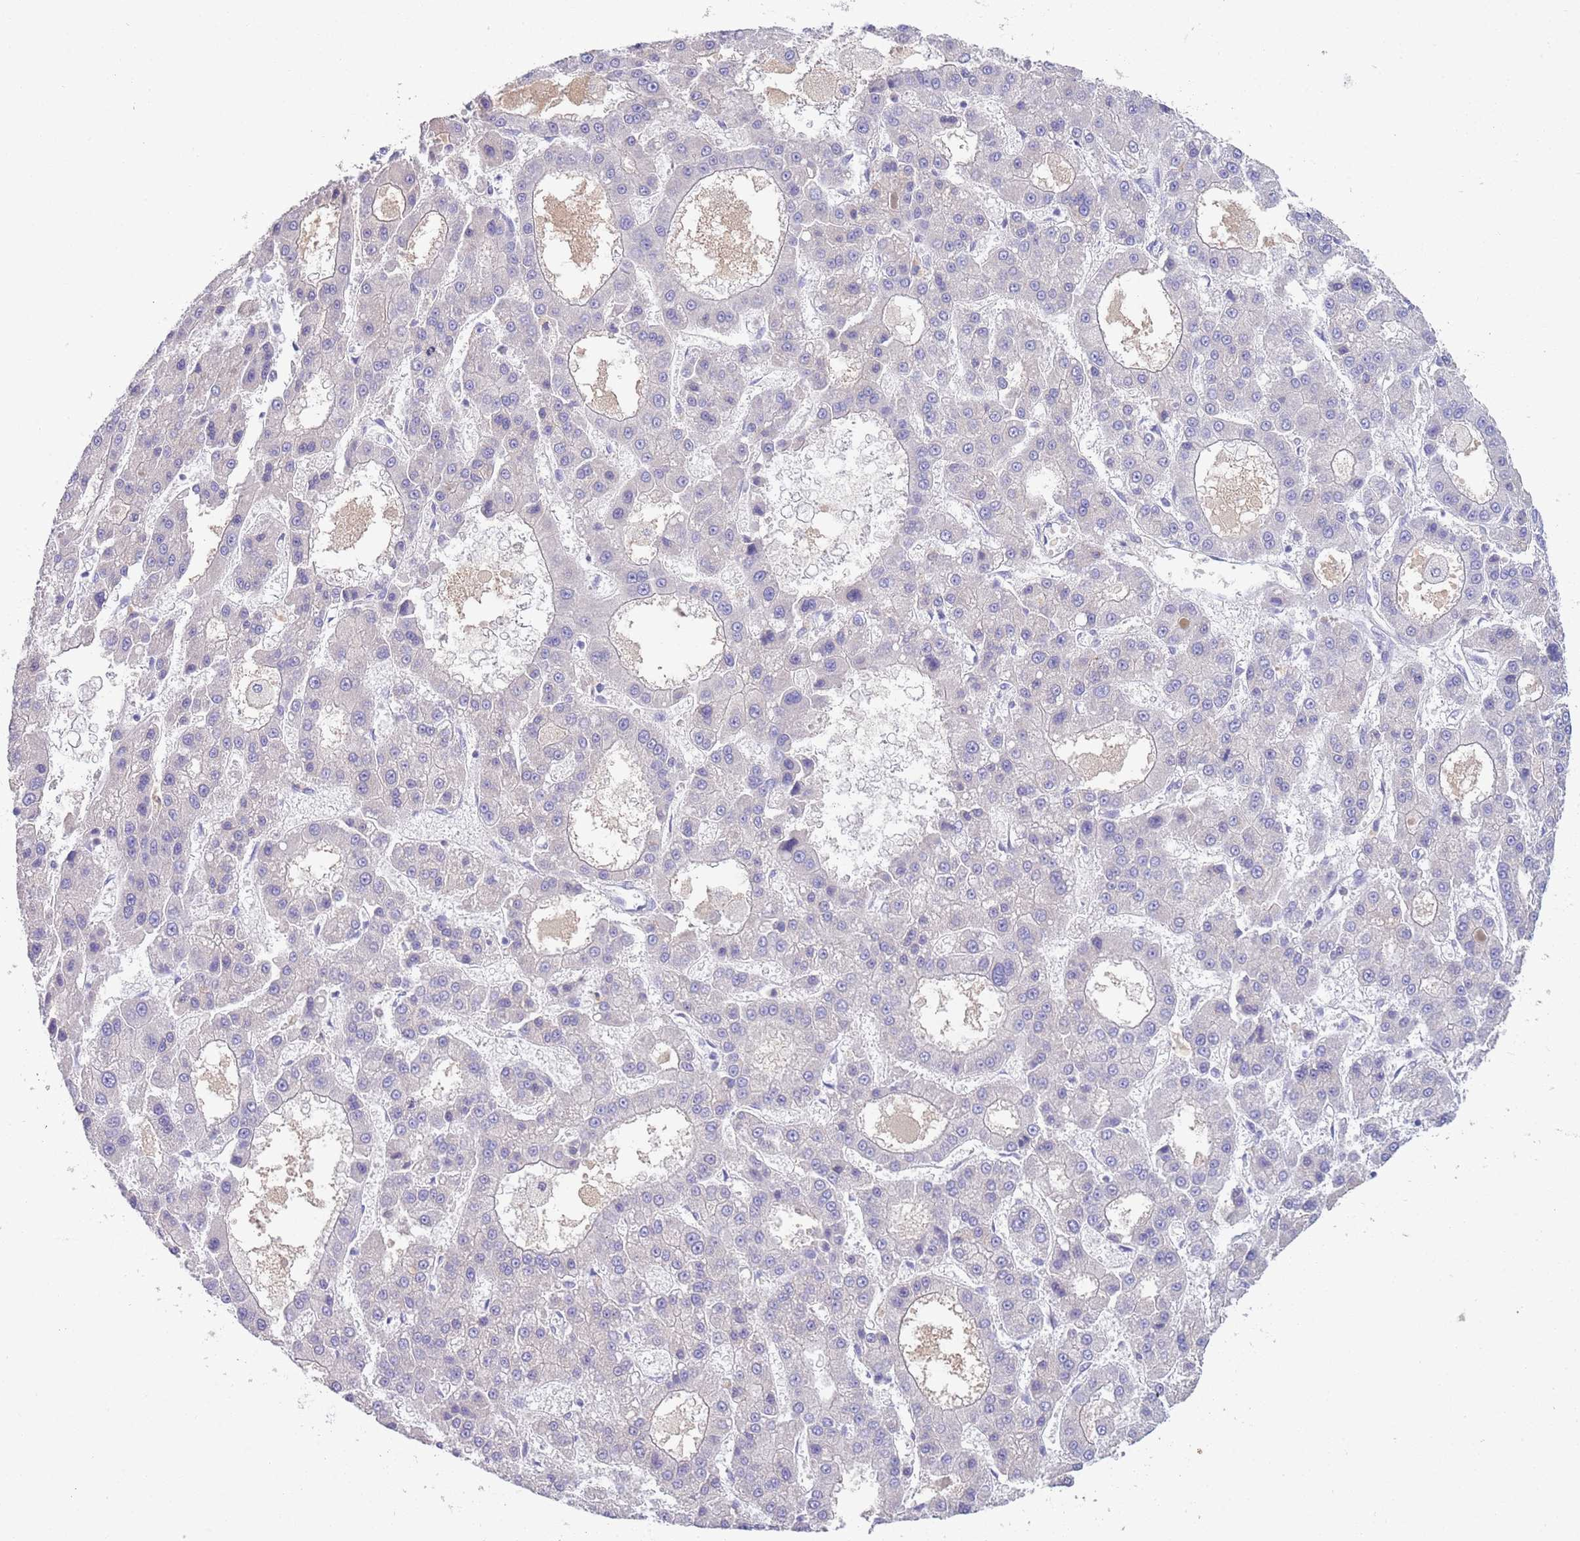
{"staining": {"intensity": "negative", "quantity": "none", "location": "none"}, "tissue": "liver cancer", "cell_type": "Tumor cells", "image_type": "cancer", "snomed": [{"axis": "morphology", "description": "Carcinoma, Hepatocellular, NOS"}, {"axis": "topography", "description": "Liver"}], "caption": "Liver cancer stained for a protein using IHC reveals no staining tumor cells.", "gene": "IGFL4", "patient": {"sex": "male", "age": 70}}